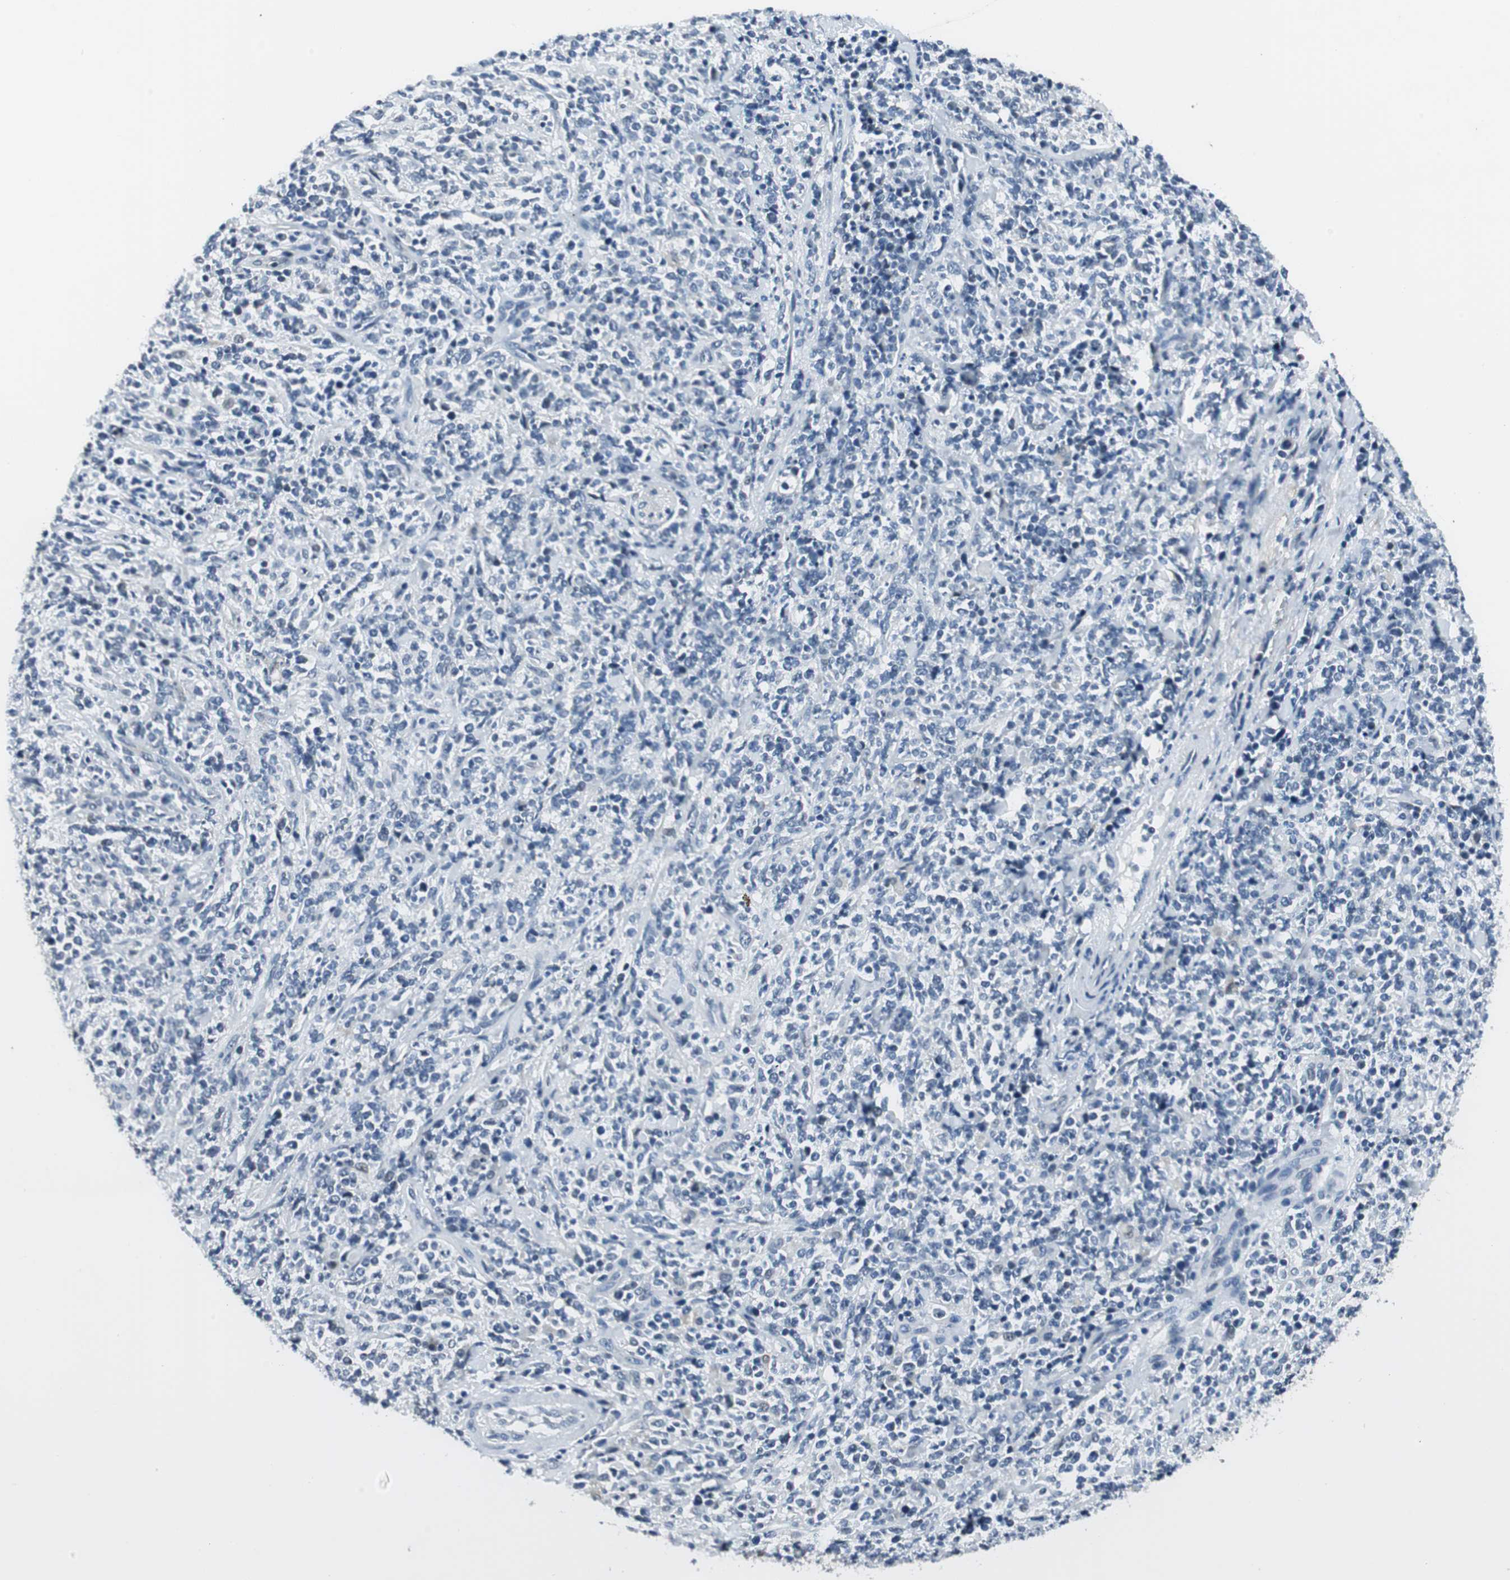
{"staining": {"intensity": "negative", "quantity": "none", "location": "none"}, "tissue": "lymphoma", "cell_type": "Tumor cells", "image_type": "cancer", "snomed": [{"axis": "morphology", "description": "Malignant lymphoma, non-Hodgkin's type, High grade"}, {"axis": "topography", "description": "Soft tissue"}], "caption": "Immunohistochemistry (IHC) photomicrograph of neoplastic tissue: high-grade malignant lymphoma, non-Hodgkin's type stained with DAB (3,3'-diaminobenzidine) exhibits no significant protein staining in tumor cells.", "gene": "ME1", "patient": {"sex": "male", "age": 18}}